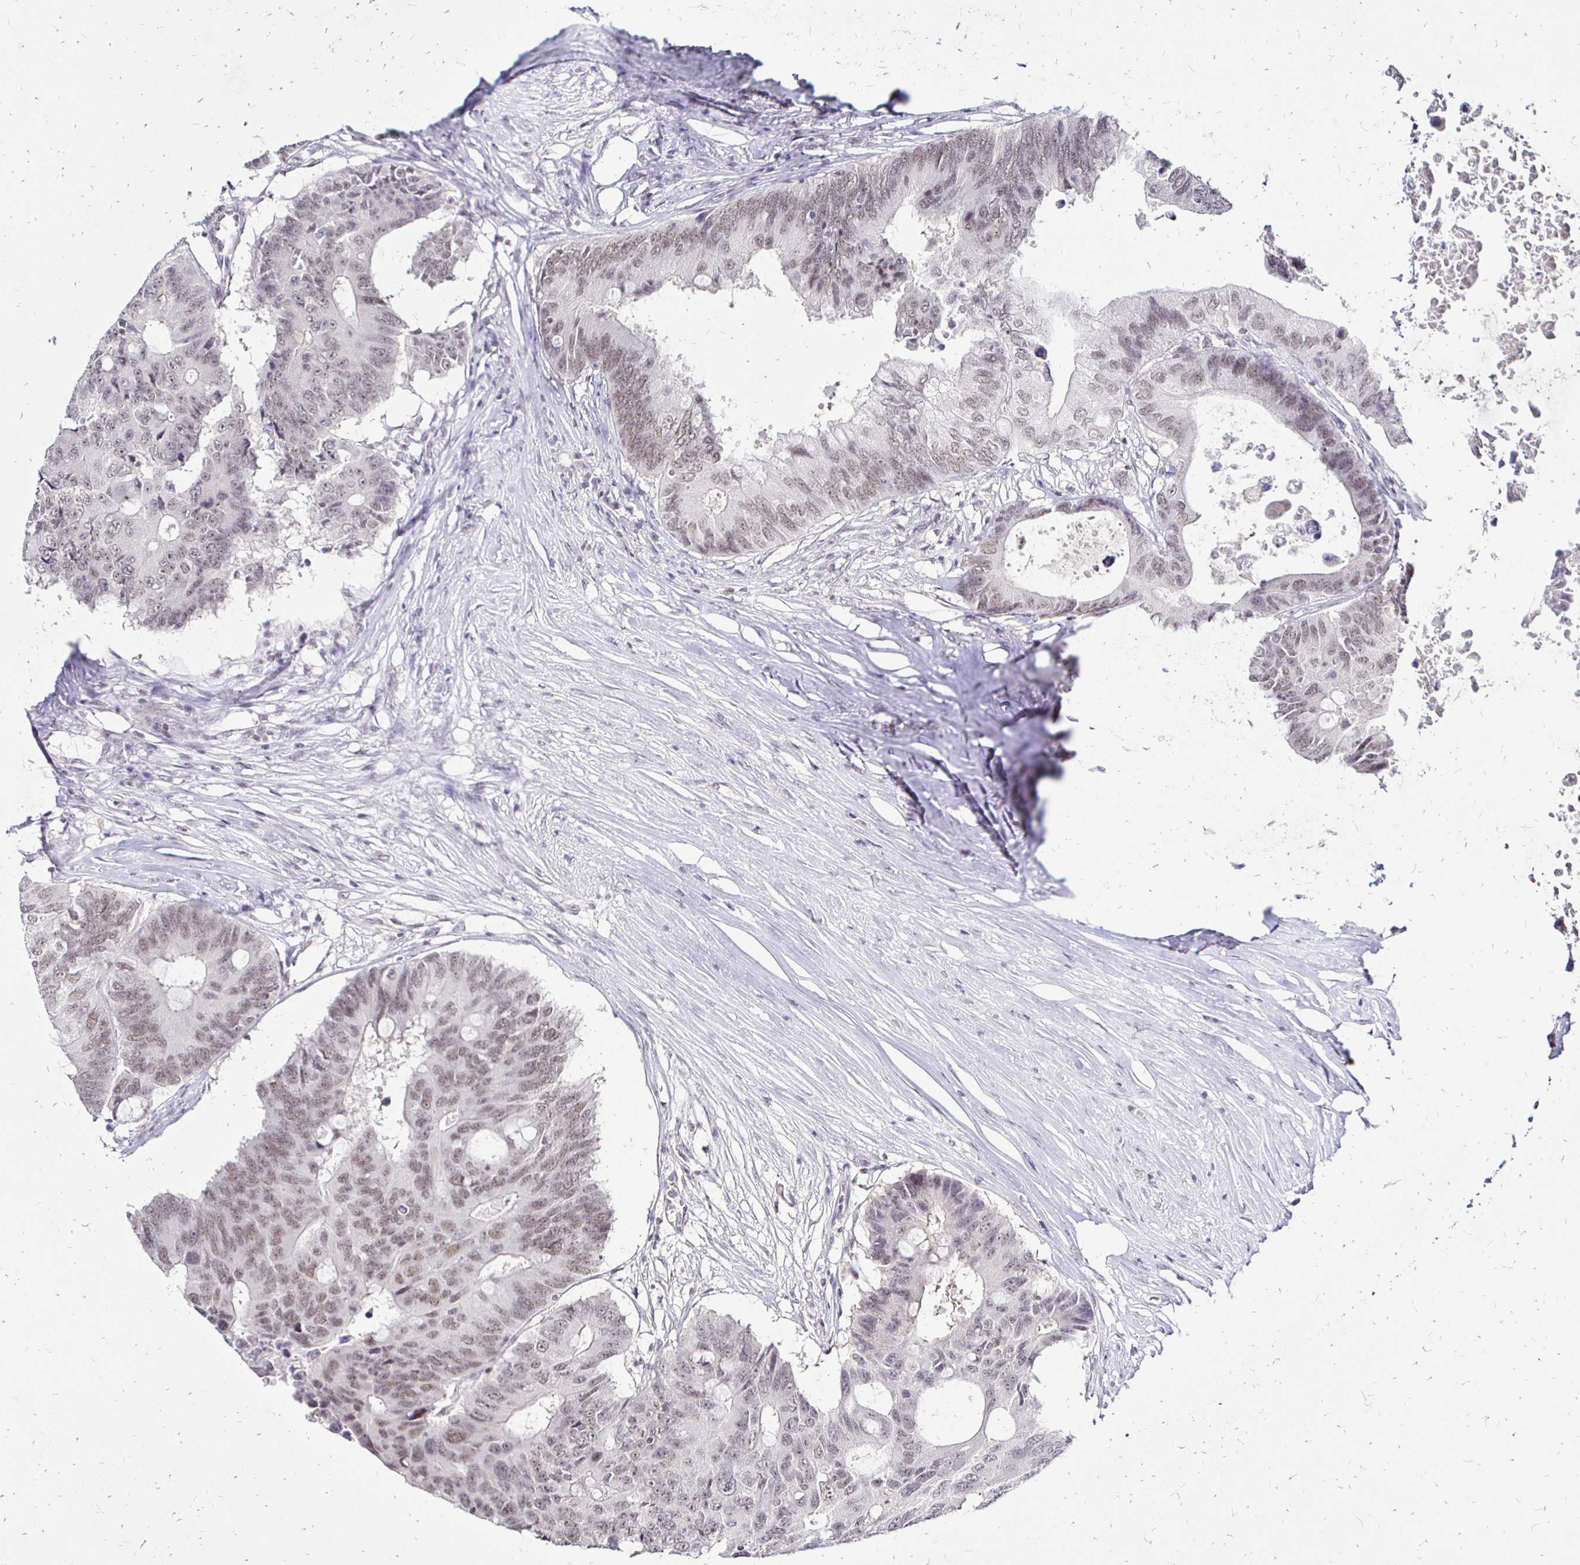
{"staining": {"intensity": "weak", "quantity": ">75%", "location": "nuclear"}, "tissue": "colorectal cancer", "cell_type": "Tumor cells", "image_type": "cancer", "snomed": [{"axis": "morphology", "description": "Adenocarcinoma, NOS"}, {"axis": "topography", "description": "Colon"}], "caption": "This histopathology image demonstrates IHC staining of colorectal adenocarcinoma, with low weak nuclear positivity in about >75% of tumor cells.", "gene": "SIN3A", "patient": {"sex": "male", "age": 71}}